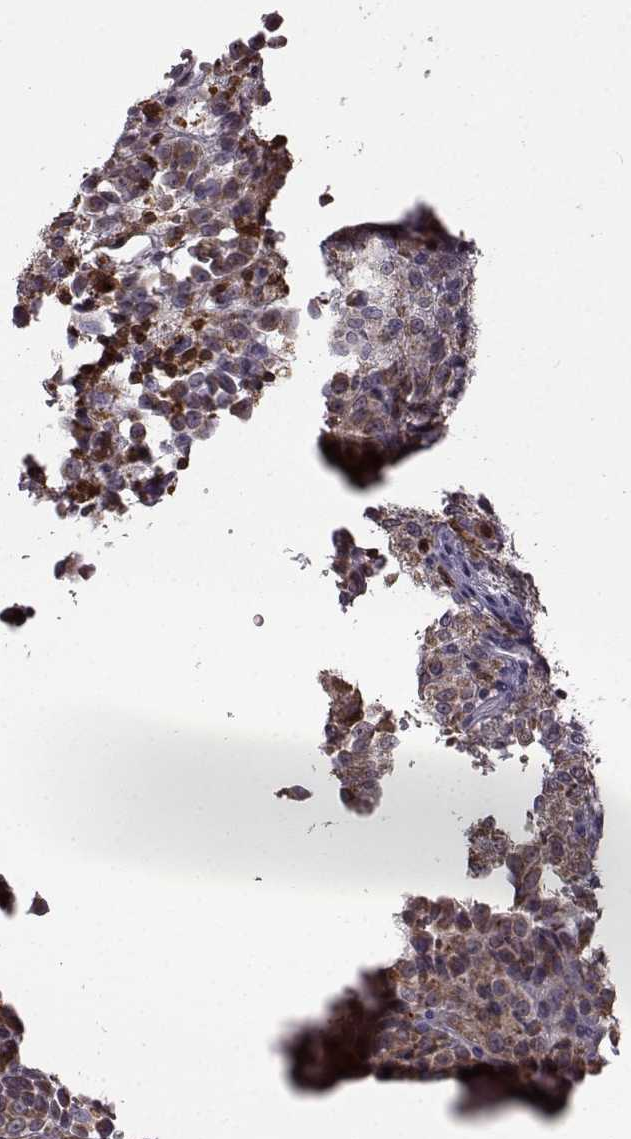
{"staining": {"intensity": "moderate", "quantity": "25%-75%", "location": "cytoplasmic/membranous"}, "tissue": "melanoma", "cell_type": "Tumor cells", "image_type": "cancer", "snomed": [{"axis": "morphology", "description": "Malignant melanoma, Metastatic site"}, {"axis": "topography", "description": "Brain"}], "caption": "Malignant melanoma (metastatic site) stained for a protein shows moderate cytoplasmic/membranous positivity in tumor cells. Using DAB (3,3'-diaminobenzidine) (brown) and hematoxylin (blue) stains, captured at high magnification using brightfield microscopy.", "gene": "DOK2", "patient": {"sex": "female", "age": 56}}